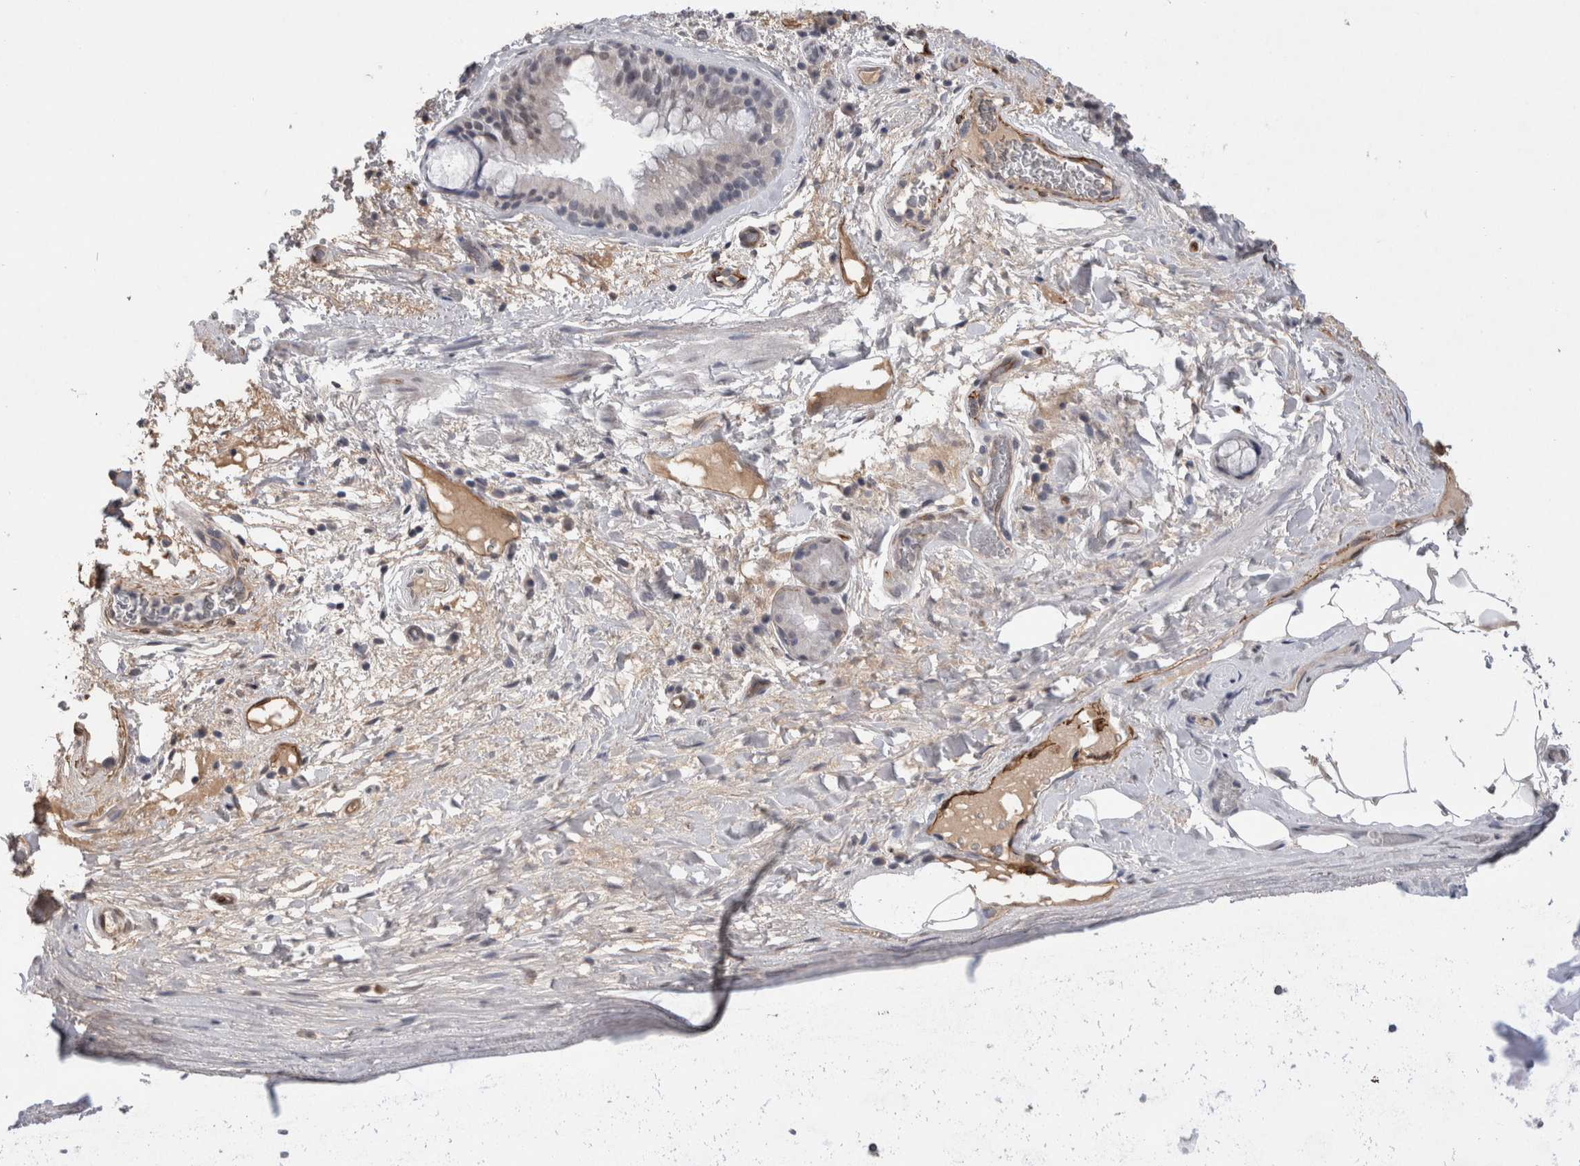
{"staining": {"intensity": "negative", "quantity": "none", "location": "none"}, "tissue": "bronchus", "cell_type": "Respiratory epithelial cells", "image_type": "normal", "snomed": [{"axis": "morphology", "description": "Normal tissue, NOS"}, {"axis": "topography", "description": "Cartilage tissue"}], "caption": "Respiratory epithelial cells are negative for brown protein staining in unremarkable bronchus. Nuclei are stained in blue.", "gene": "CDH13", "patient": {"sex": "female", "age": 63}}